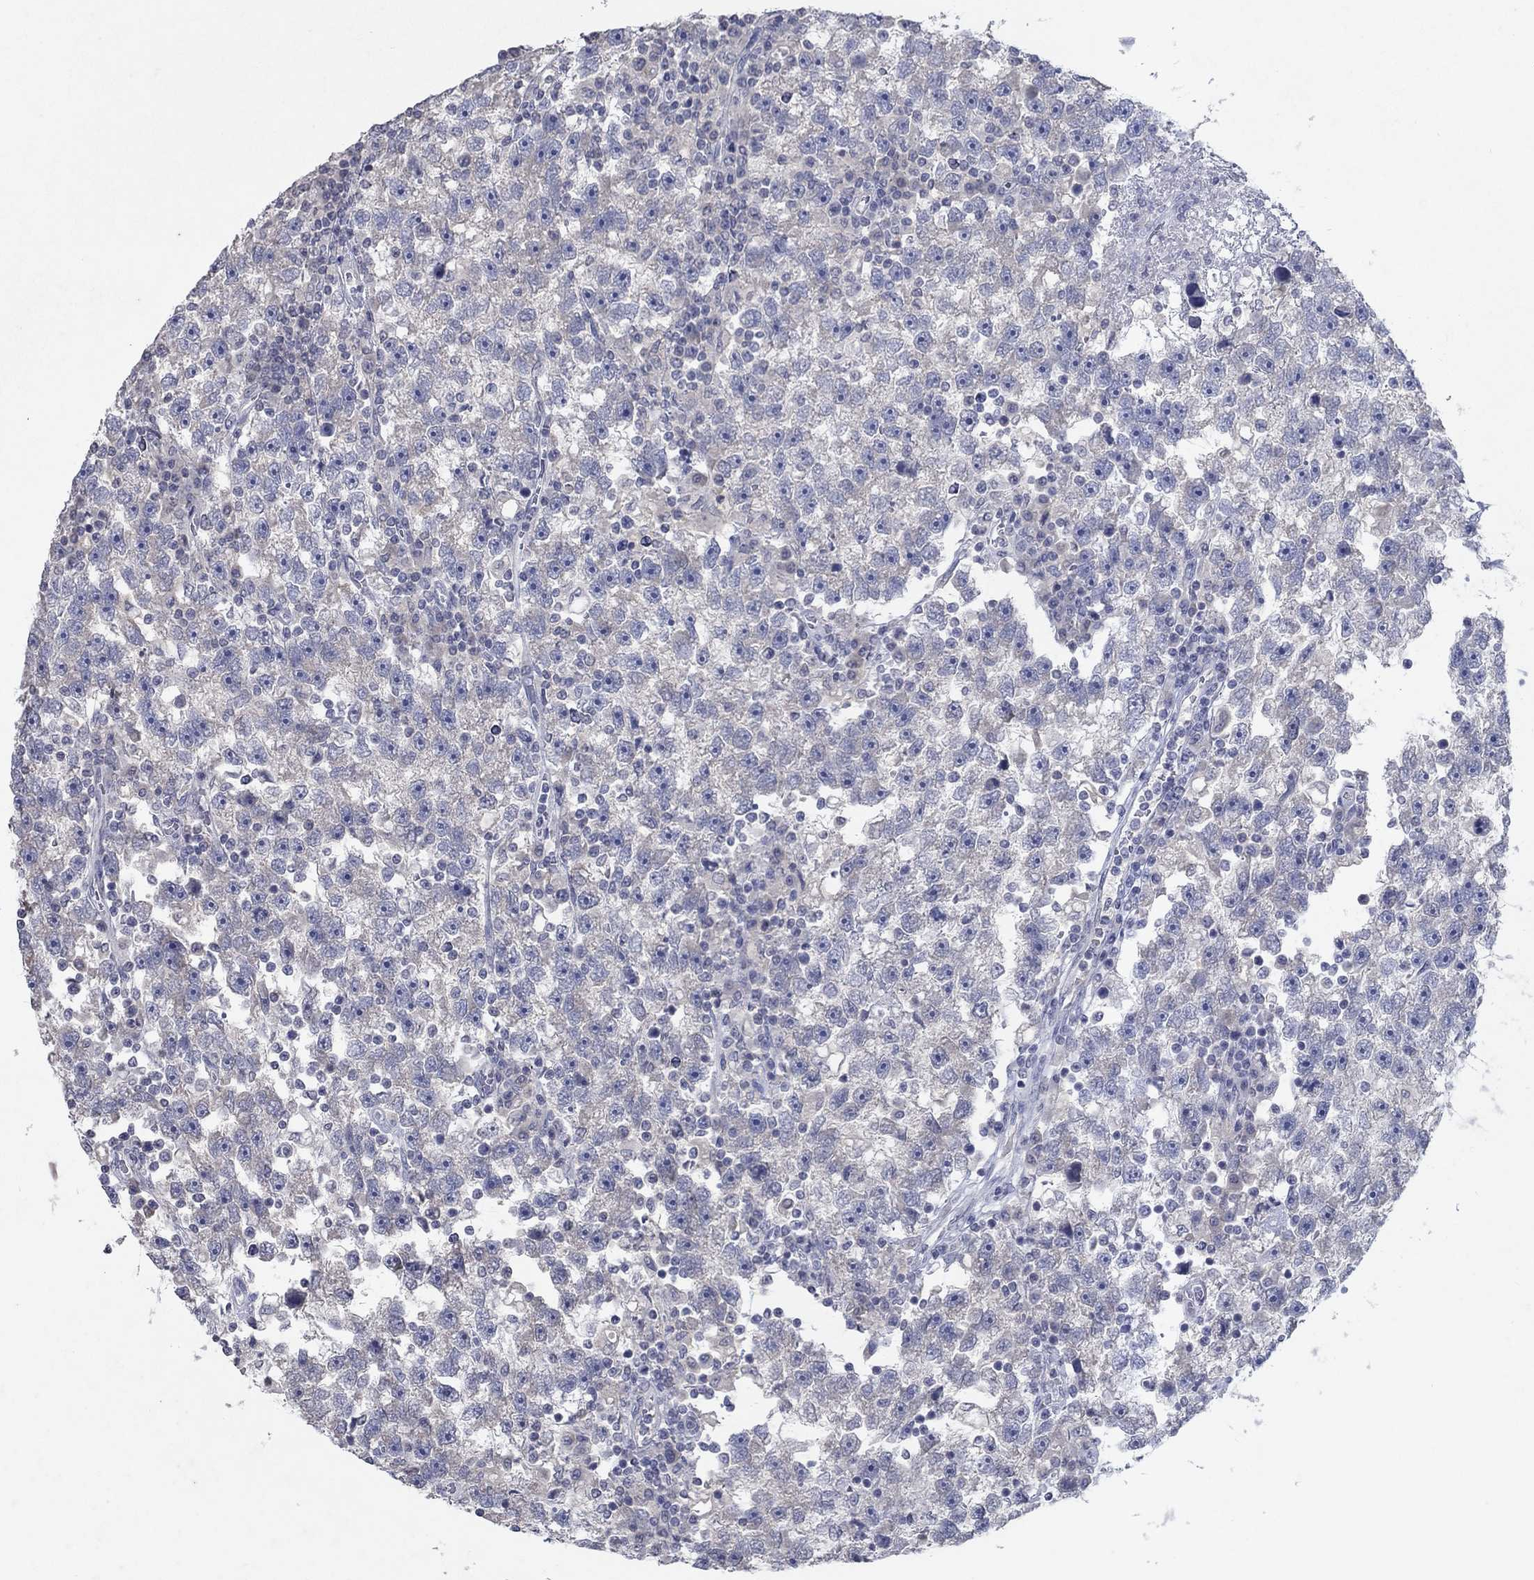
{"staining": {"intensity": "negative", "quantity": "none", "location": "none"}, "tissue": "testis cancer", "cell_type": "Tumor cells", "image_type": "cancer", "snomed": [{"axis": "morphology", "description": "Seminoma, NOS"}, {"axis": "topography", "description": "Testis"}], "caption": "Immunohistochemical staining of seminoma (testis) shows no significant staining in tumor cells. (DAB (3,3'-diaminobenzidine) immunohistochemistry (IHC), high magnification).", "gene": "KRT40", "patient": {"sex": "male", "age": 47}}